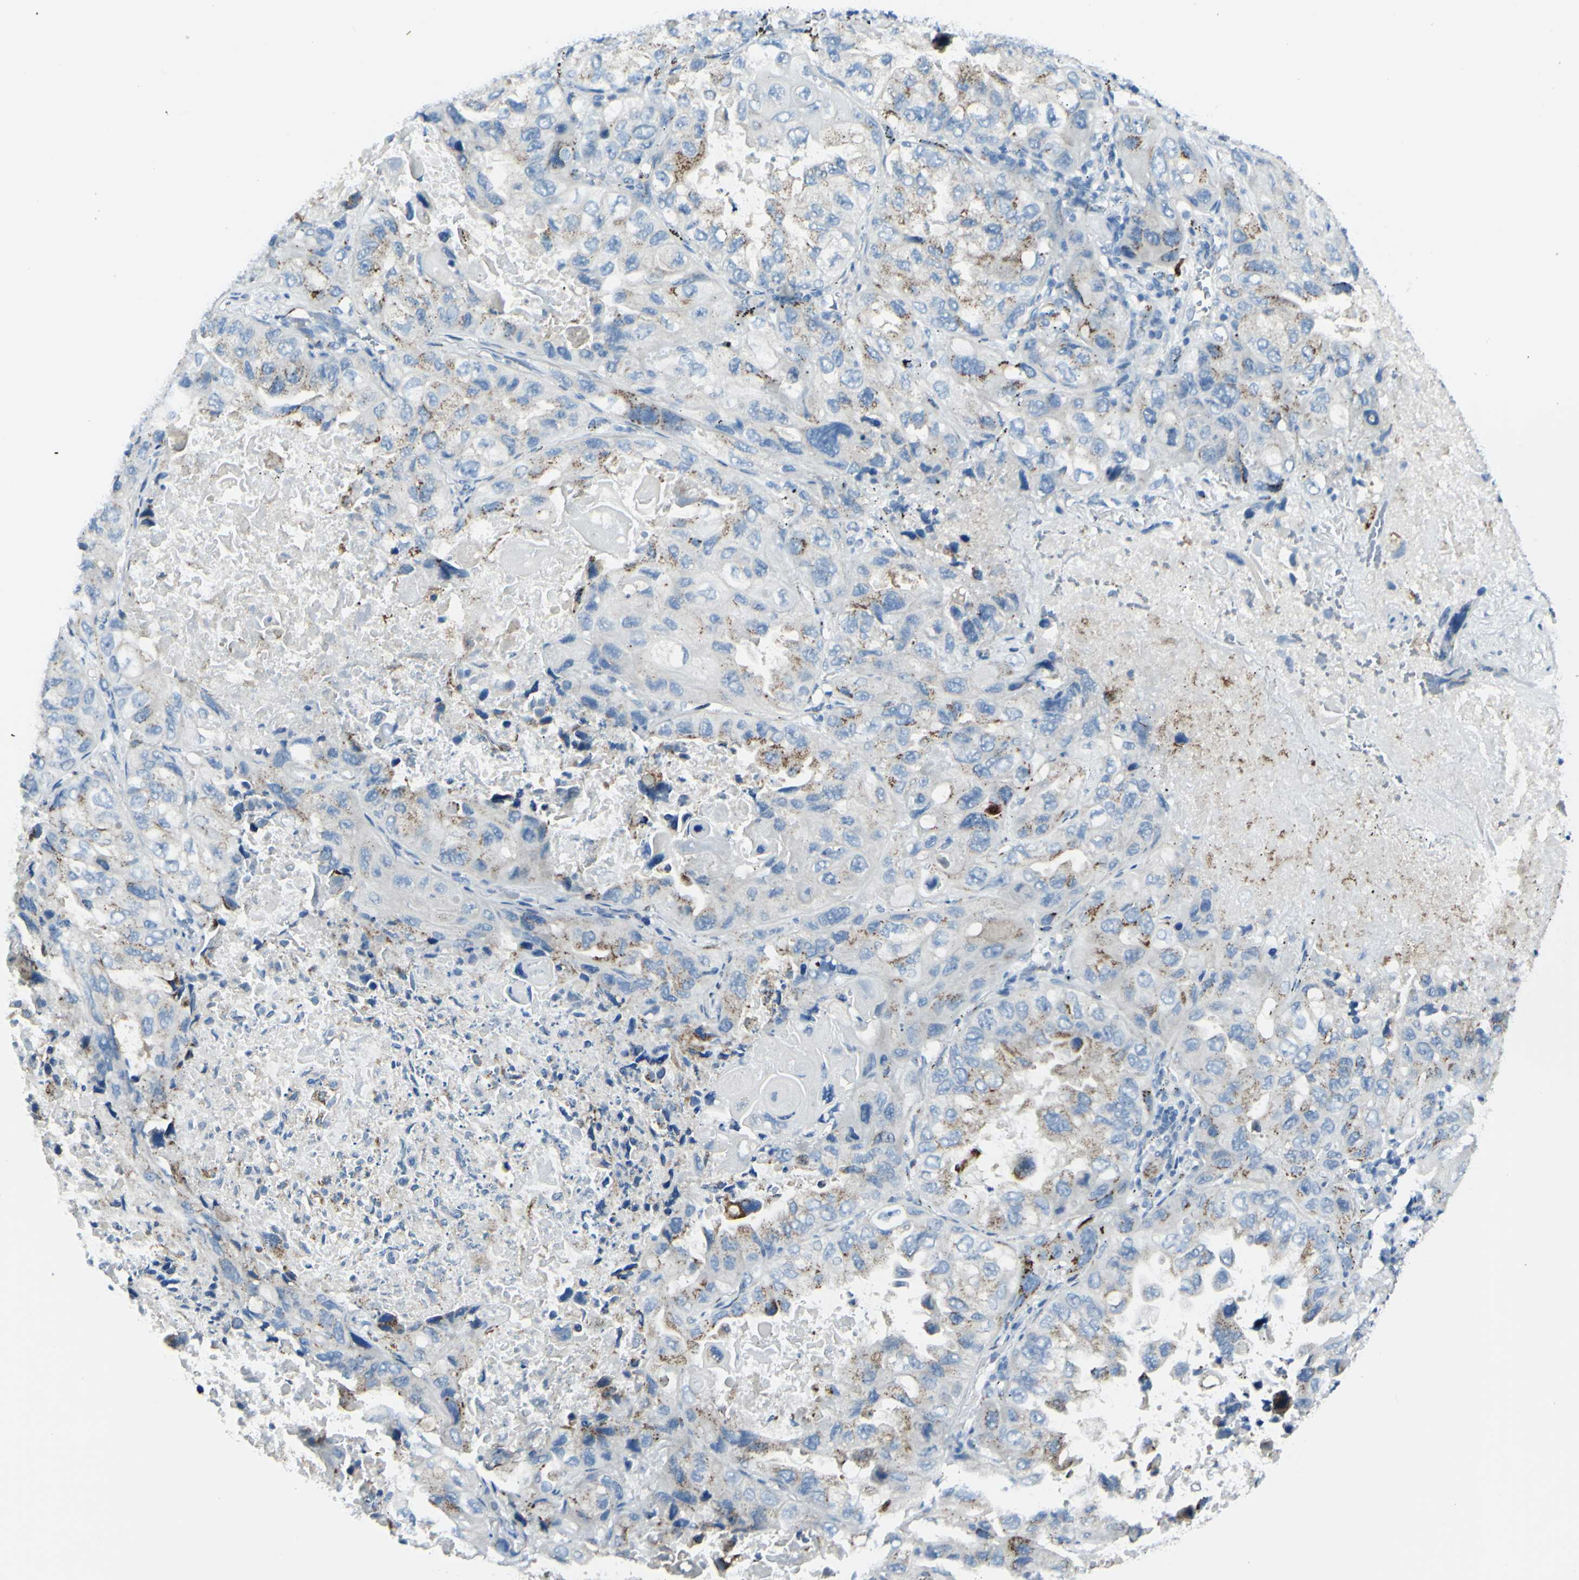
{"staining": {"intensity": "weak", "quantity": "25%-75%", "location": "cytoplasmic/membranous"}, "tissue": "lung cancer", "cell_type": "Tumor cells", "image_type": "cancer", "snomed": [{"axis": "morphology", "description": "Squamous cell carcinoma, NOS"}, {"axis": "topography", "description": "Lung"}], "caption": "Protein expression analysis of lung cancer demonstrates weak cytoplasmic/membranous expression in about 25%-75% of tumor cells.", "gene": "B4GALT1", "patient": {"sex": "female", "age": 73}}